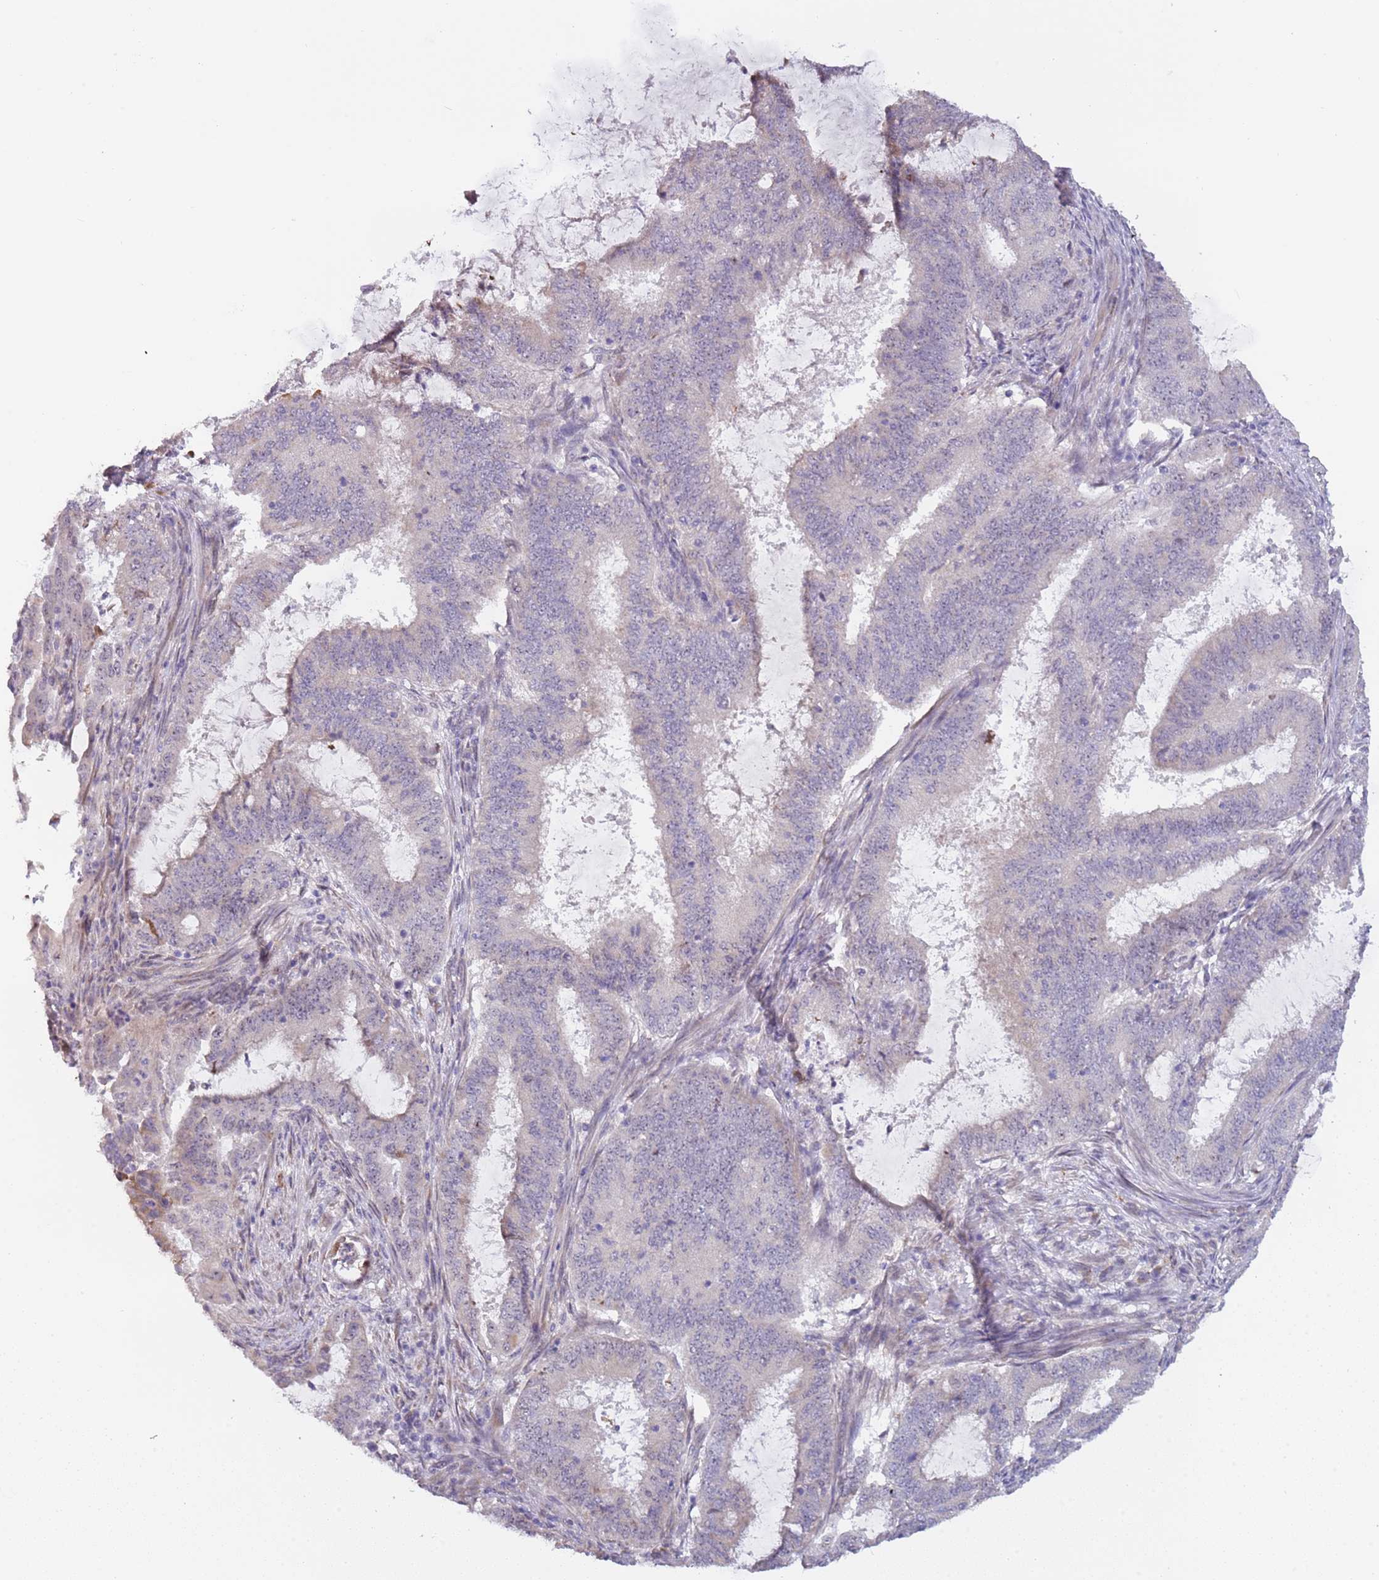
{"staining": {"intensity": "negative", "quantity": "none", "location": "none"}, "tissue": "endometrial cancer", "cell_type": "Tumor cells", "image_type": "cancer", "snomed": [{"axis": "morphology", "description": "Adenocarcinoma, NOS"}, {"axis": "topography", "description": "Endometrium"}], "caption": "DAB immunohistochemical staining of adenocarcinoma (endometrial) reveals no significant staining in tumor cells. Brightfield microscopy of immunohistochemistry (IHC) stained with DAB (brown) and hematoxylin (blue), captured at high magnification.", "gene": "UCMA", "patient": {"sex": "female", "age": 51}}